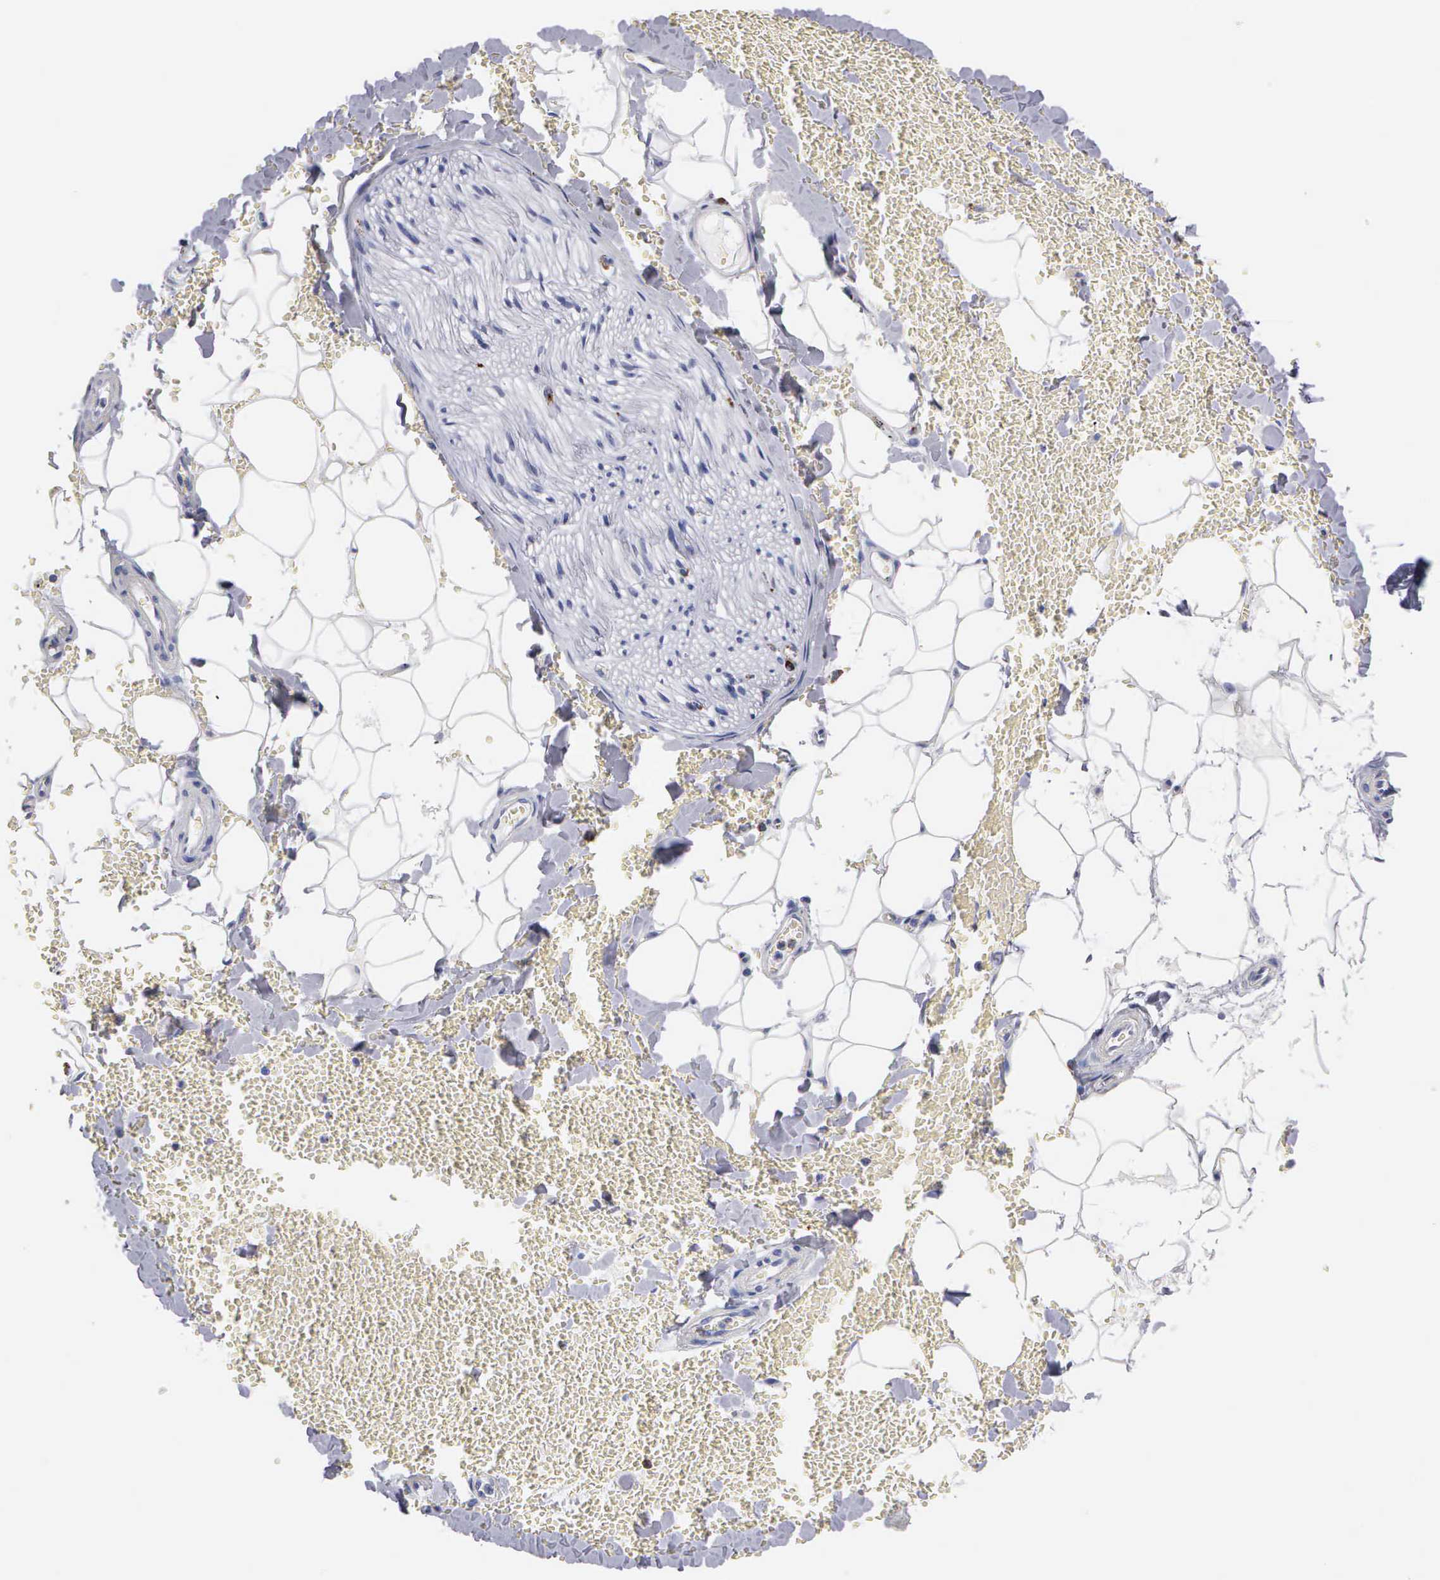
{"staining": {"intensity": "negative", "quantity": "none", "location": "none"}, "tissue": "adipose tissue", "cell_type": "Adipocytes", "image_type": "normal", "snomed": [{"axis": "morphology", "description": "Normal tissue, NOS"}, {"axis": "morphology", "description": "Inflammation, NOS"}, {"axis": "topography", "description": "Lymph node"}, {"axis": "topography", "description": "Peripheral nerve tissue"}], "caption": "The photomicrograph displays no staining of adipocytes in normal adipose tissue.", "gene": "CTSH", "patient": {"sex": "male", "age": 52}}